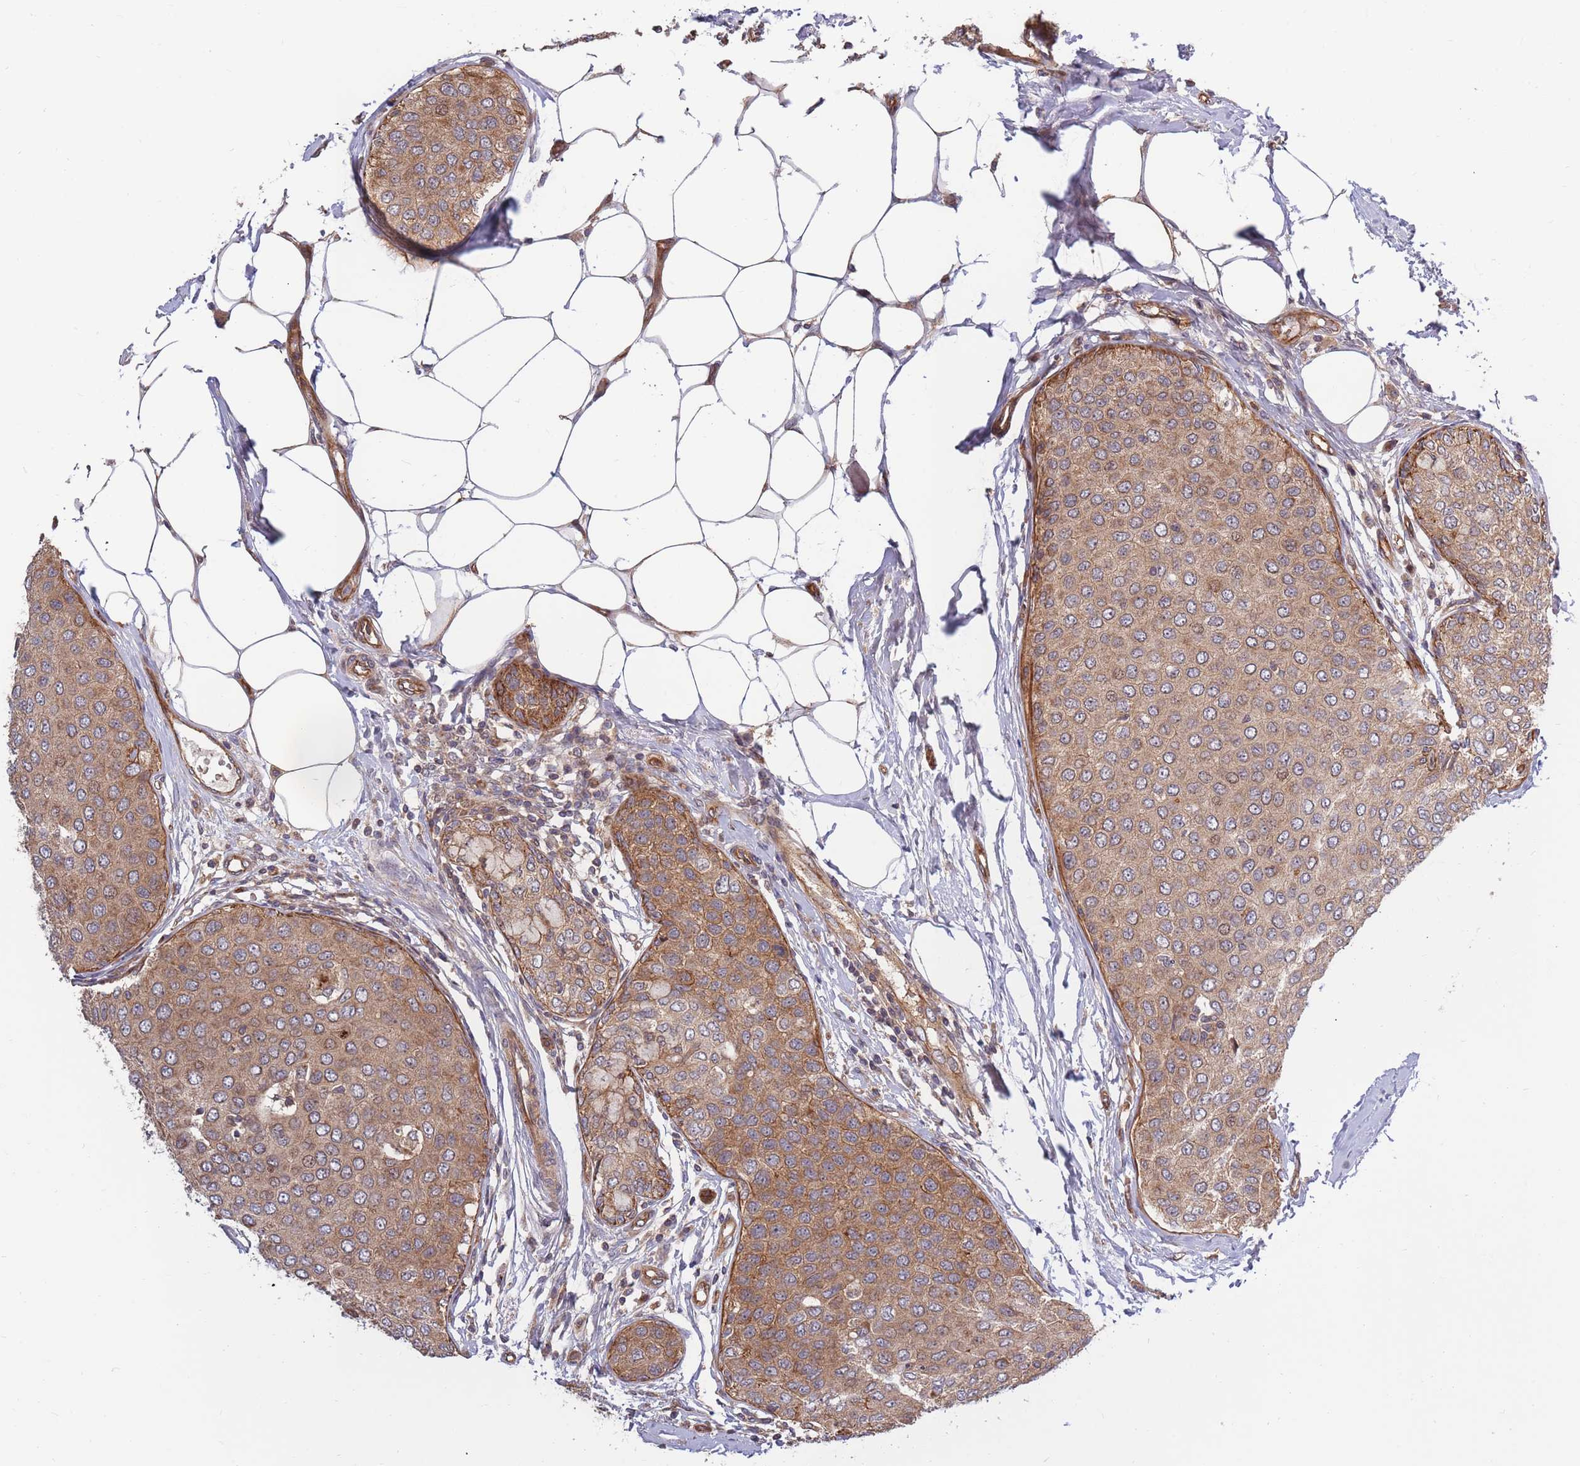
{"staining": {"intensity": "moderate", "quantity": ">75%", "location": "cytoplasmic/membranous,nuclear"}, "tissue": "breast cancer", "cell_type": "Tumor cells", "image_type": "cancer", "snomed": [{"axis": "morphology", "description": "Duct carcinoma"}, {"axis": "topography", "description": "Breast"}], "caption": "Immunohistochemistry (IHC) of breast cancer displays medium levels of moderate cytoplasmic/membranous and nuclear expression in about >75% of tumor cells. The staining is performed using DAB (3,3'-diaminobenzidine) brown chromogen to label protein expression. The nuclei are counter-stained blue using hematoxylin.", "gene": "HAUS3", "patient": {"sex": "female", "age": 72}}